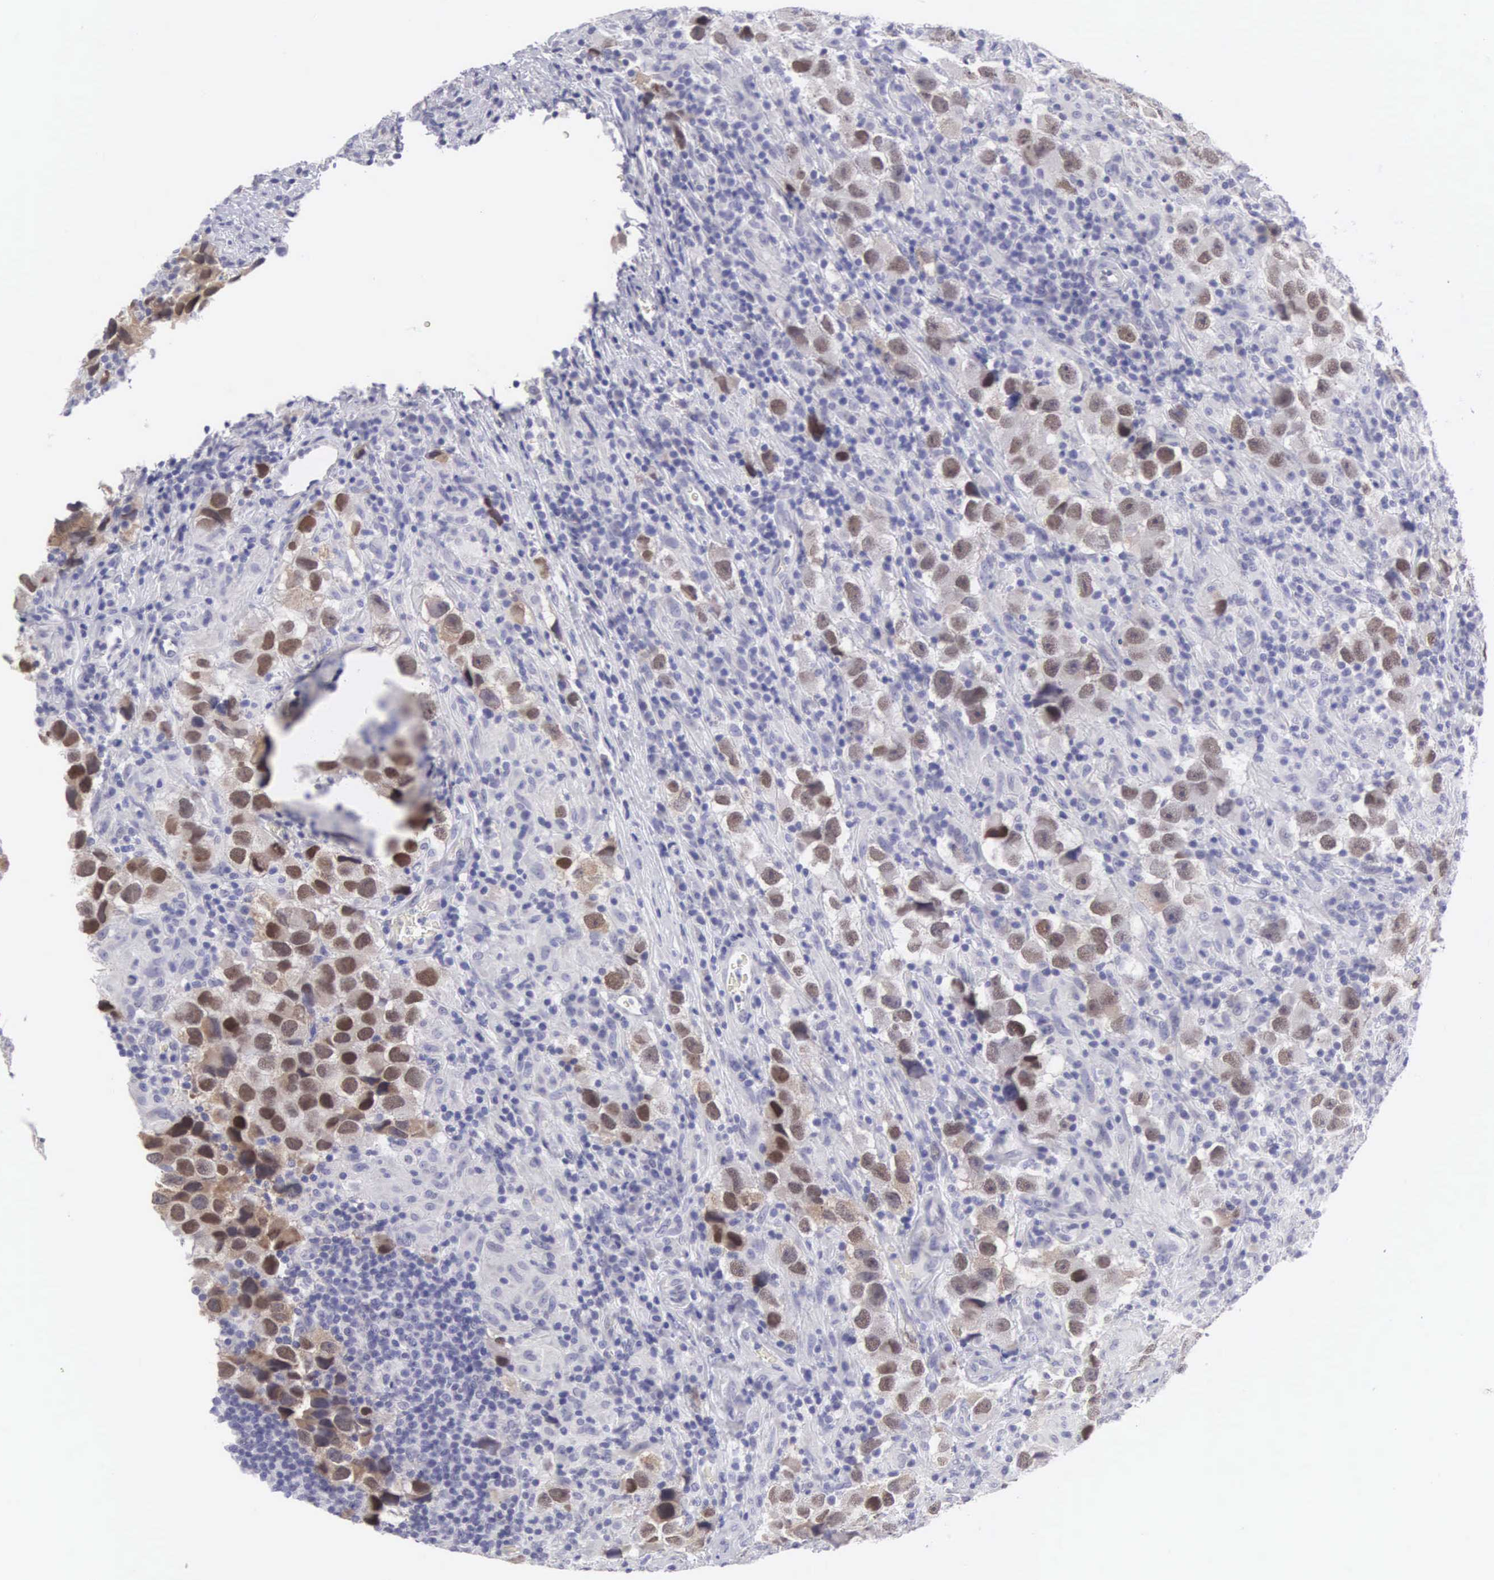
{"staining": {"intensity": "moderate", "quantity": ">75%", "location": "cytoplasmic/membranous,nuclear"}, "tissue": "testis cancer", "cell_type": "Tumor cells", "image_type": "cancer", "snomed": [{"axis": "morphology", "description": "Carcinoma, Embryonal, NOS"}, {"axis": "topography", "description": "Testis"}], "caption": "A high-resolution image shows immunohistochemistry (IHC) staining of testis cancer (embryonal carcinoma), which displays moderate cytoplasmic/membranous and nuclear staining in about >75% of tumor cells. (Stains: DAB in brown, nuclei in blue, Microscopy: brightfield microscopy at high magnification).", "gene": "SOX11", "patient": {"sex": "male", "age": 21}}